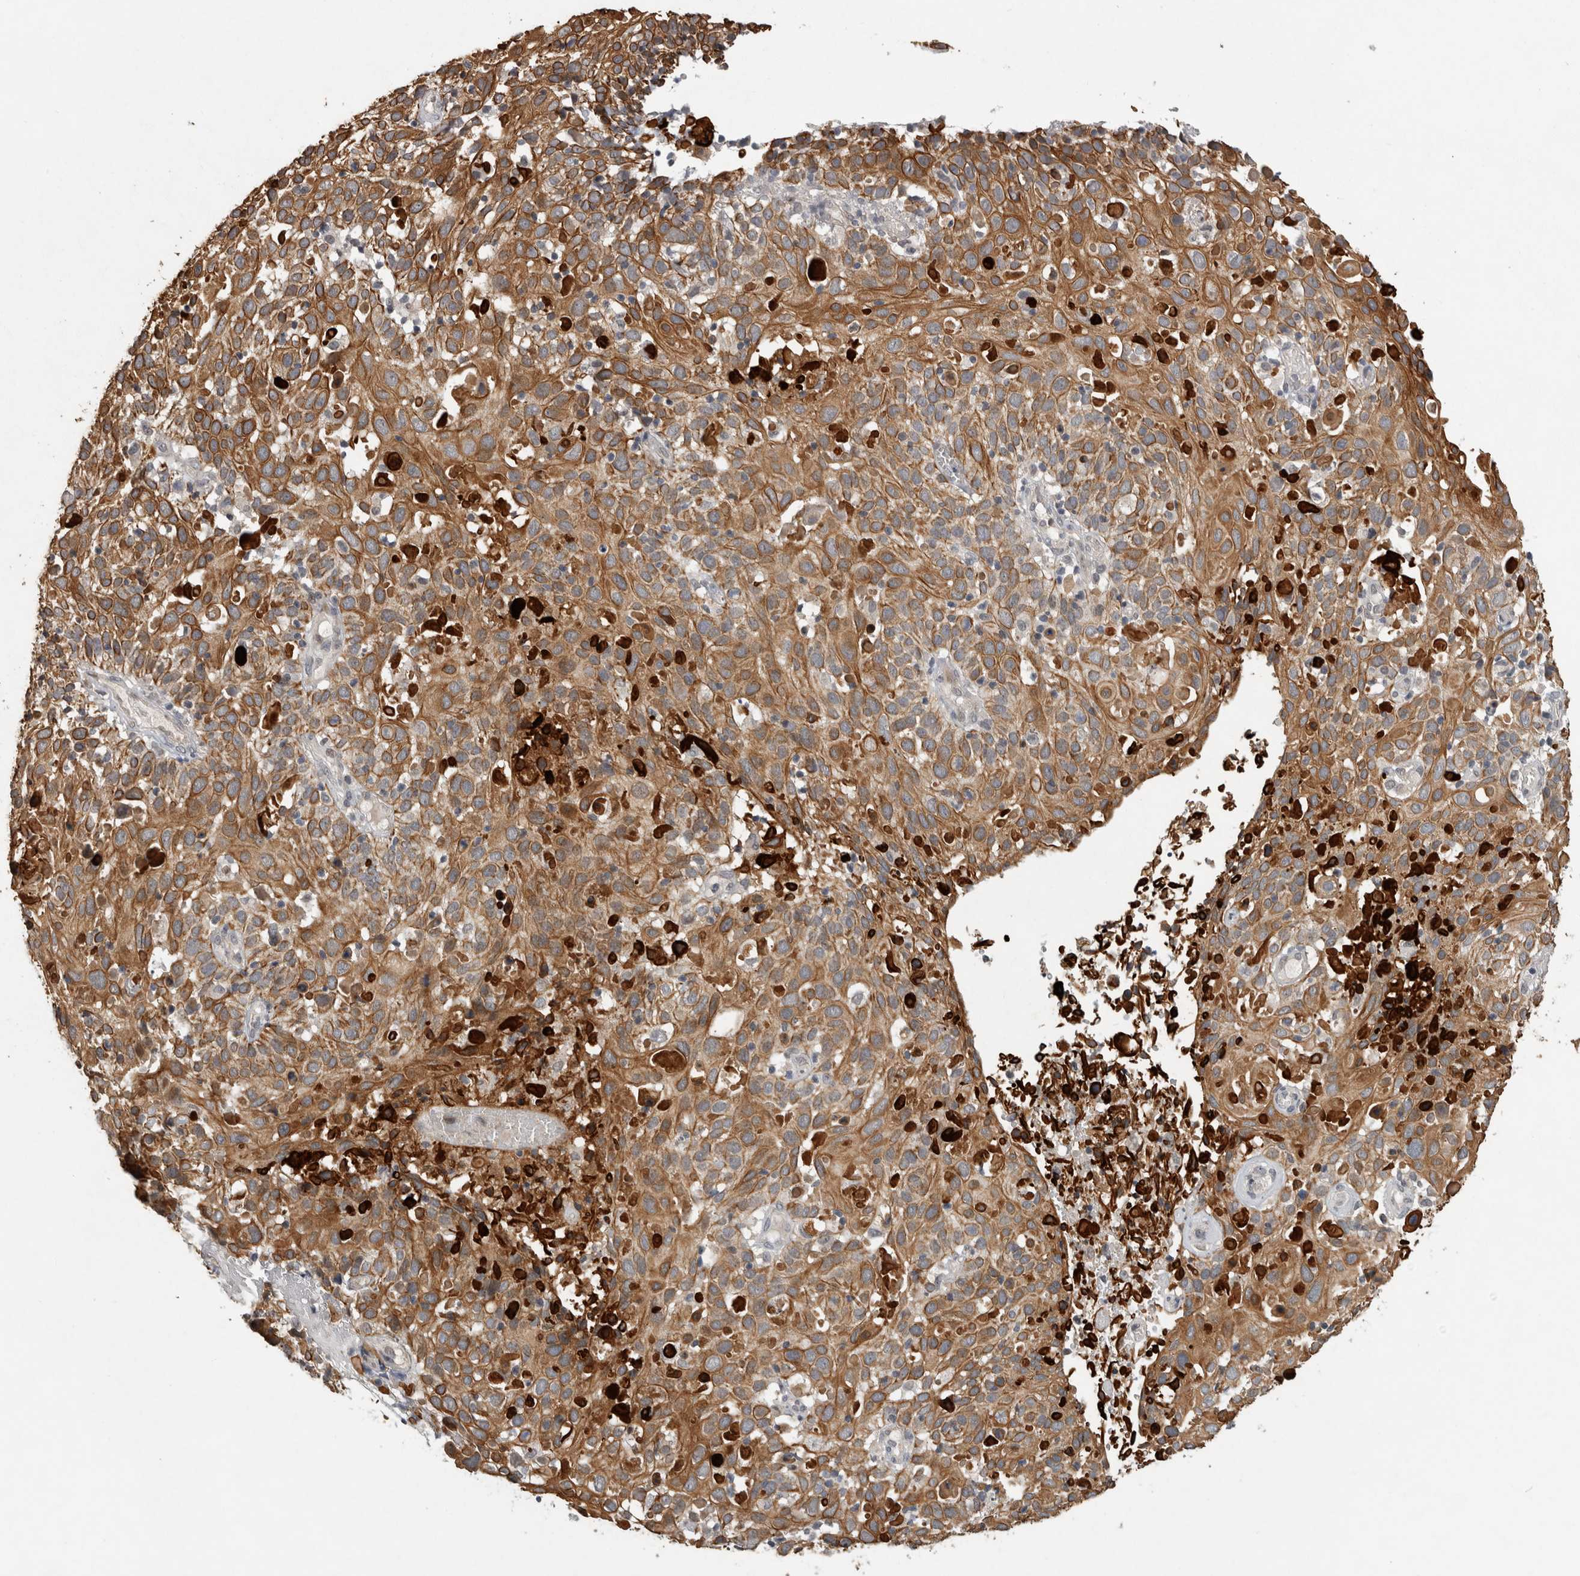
{"staining": {"intensity": "moderate", "quantity": ">75%", "location": "cytoplasmic/membranous"}, "tissue": "cervical cancer", "cell_type": "Tumor cells", "image_type": "cancer", "snomed": [{"axis": "morphology", "description": "Squamous cell carcinoma, NOS"}, {"axis": "topography", "description": "Cervix"}], "caption": "Immunohistochemical staining of human cervical cancer (squamous cell carcinoma) shows medium levels of moderate cytoplasmic/membranous positivity in approximately >75% of tumor cells.", "gene": "RHPN1", "patient": {"sex": "female", "age": 74}}